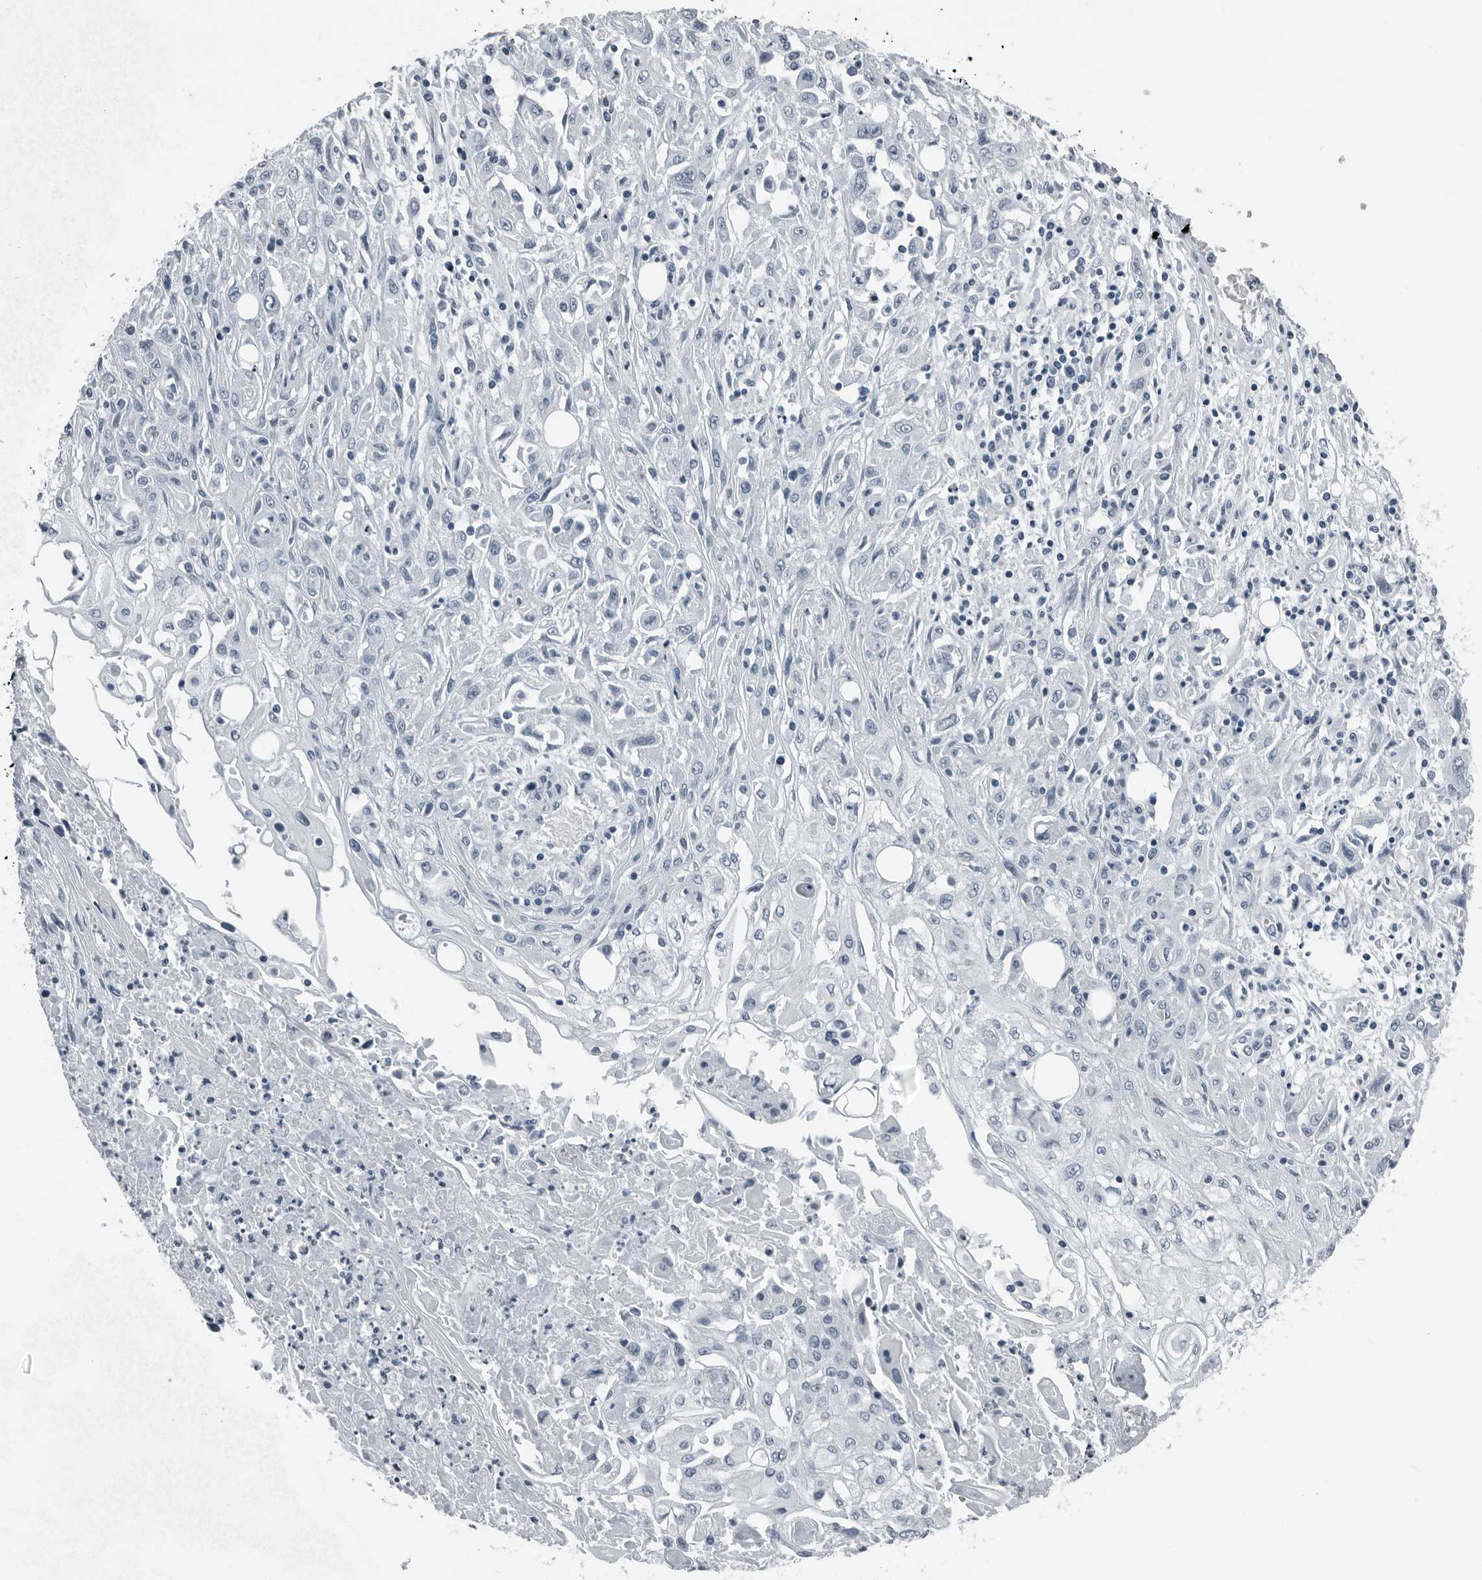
{"staining": {"intensity": "negative", "quantity": "none", "location": "none"}, "tissue": "skin cancer", "cell_type": "Tumor cells", "image_type": "cancer", "snomed": [{"axis": "morphology", "description": "Squamous cell carcinoma, NOS"}, {"axis": "morphology", "description": "Squamous cell carcinoma, metastatic, NOS"}, {"axis": "topography", "description": "Skin"}, {"axis": "topography", "description": "Lymph node"}], "caption": "Tumor cells show no significant staining in skin cancer (squamous cell carcinoma). The staining is performed using DAB brown chromogen with nuclei counter-stained in using hematoxylin.", "gene": "PRSS1", "patient": {"sex": "male", "age": 75}}